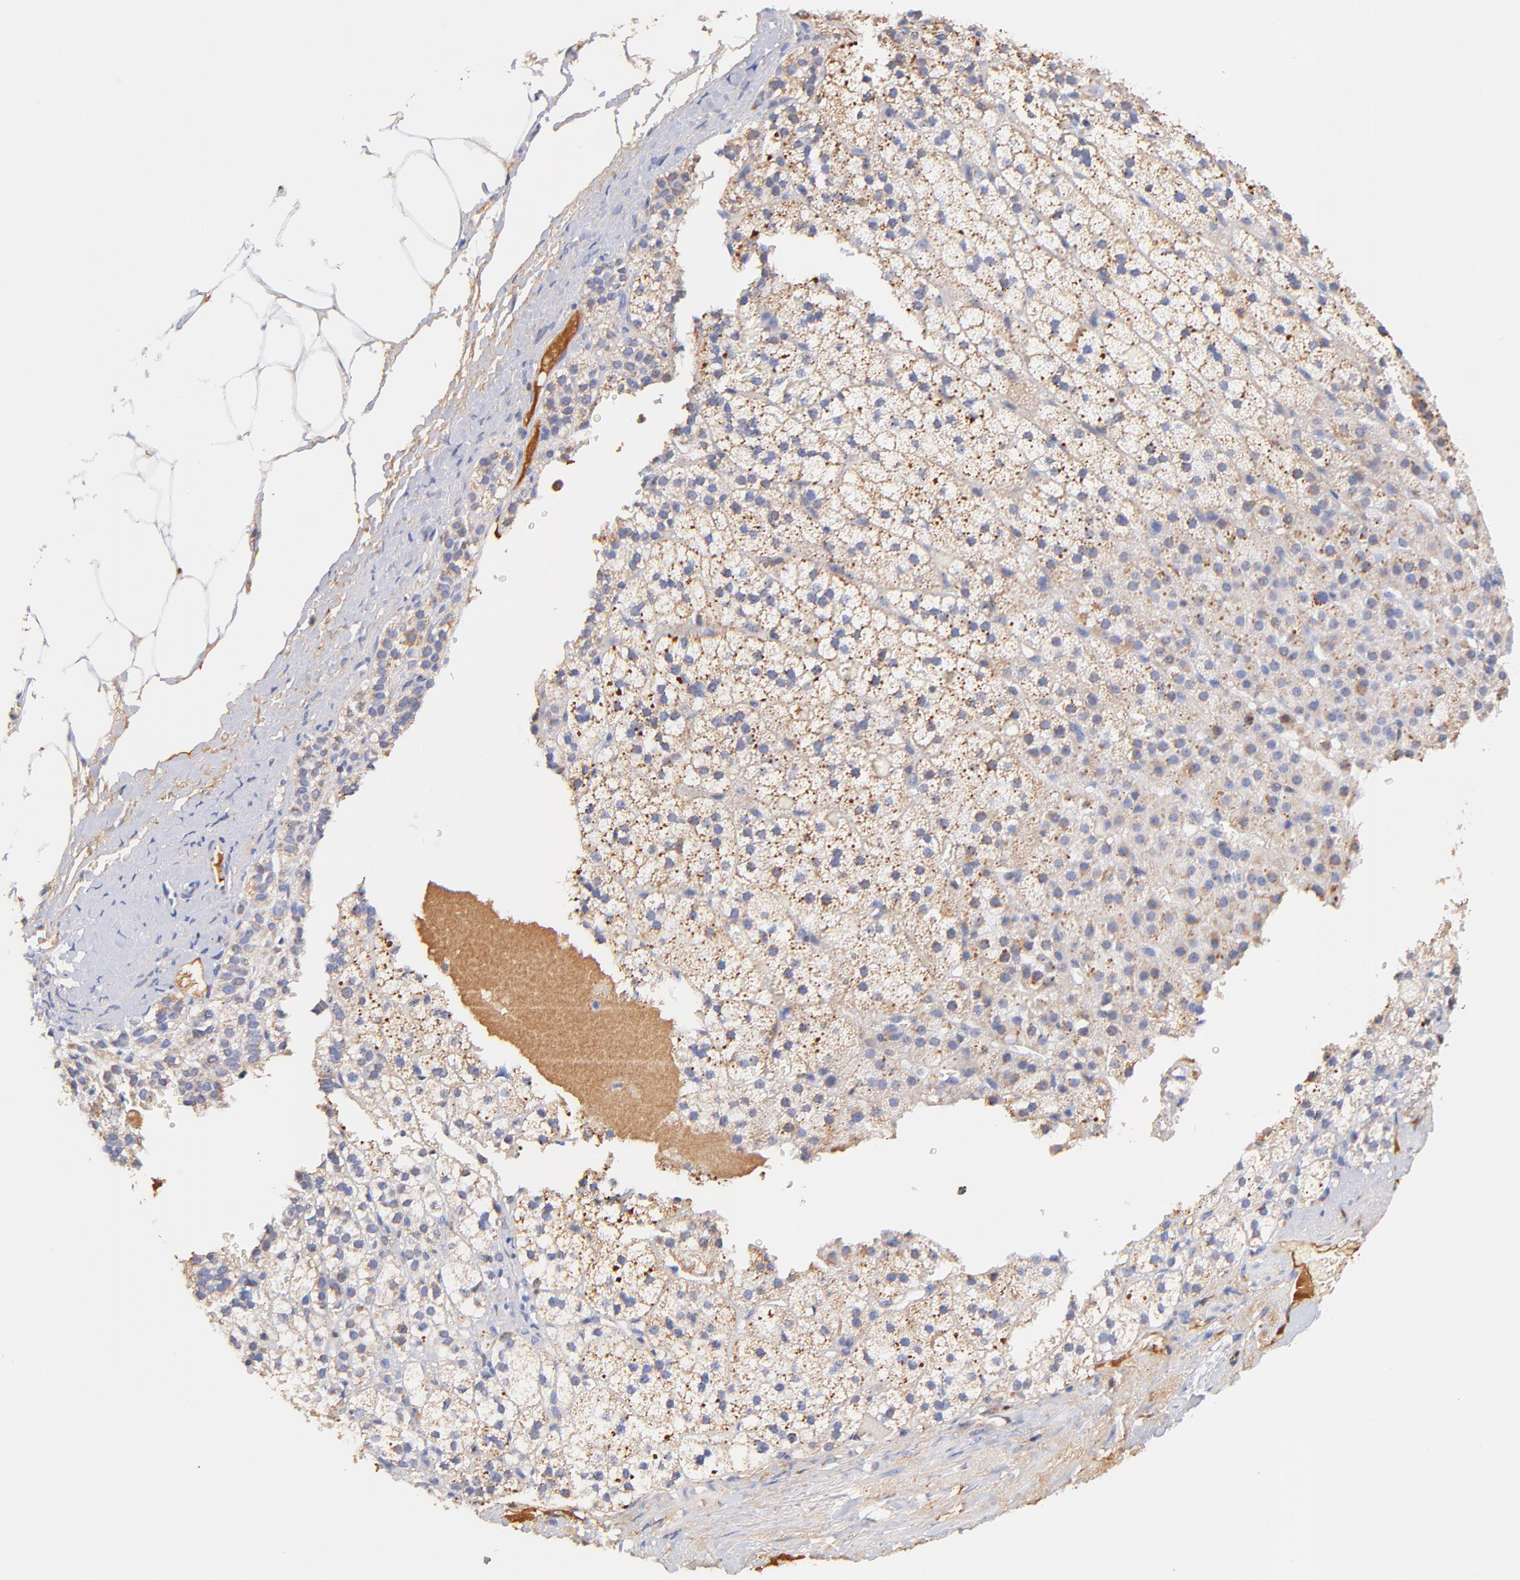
{"staining": {"intensity": "weak", "quantity": ">75%", "location": "cytoplasmic/membranous"}, "tissue": "adrenal gland", "cell_type": "Glandular cells", "image_type": "normal", "snomed": [{"axis": "morphology", "description": "Normal tissue, NOS"}, {"axis": "topography", "description": "Adrenal gland"}], "caption": "Human adrenal gland stained for a protein (brown) displays weak cytoplasmic/membranous positive positivity in approximately >75% of glandular cells.", "gene": "IGLV7", "patient": {"sex": "male", "age": 35}}